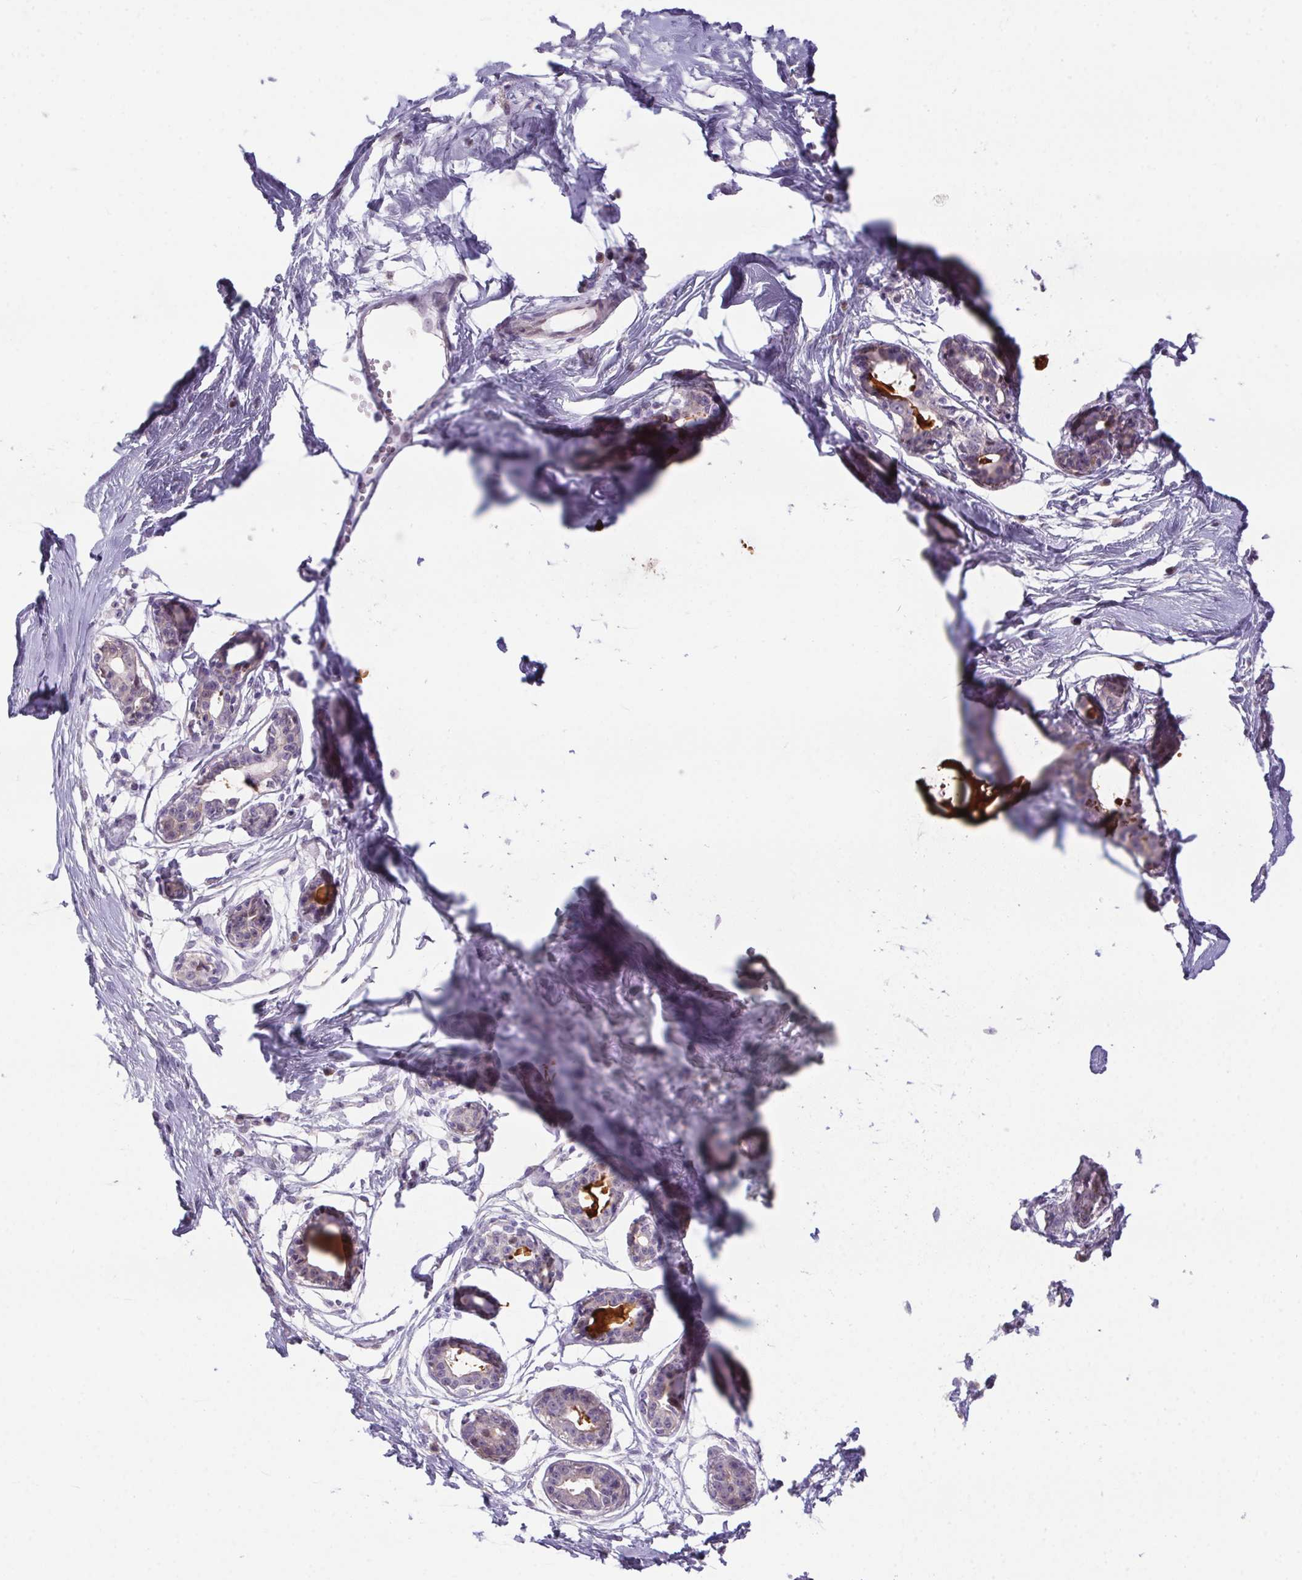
{"staining": {"intensity": "negative", "quantity": "none", "location": "none"}, "tissue": "breast", "cell_type": "Adipocytes", "image_type": "normal", "snomed": [{"axis": "morphology", "description": "Normal tissue, NOS"}, {"axis": "topography", "description": "Breast"}], "caption": "Immunohistochemistry of benign breast reveals no expression in adipocytes.", "gene": "SP9", "patient": {"sex": "female", "age": 45}}